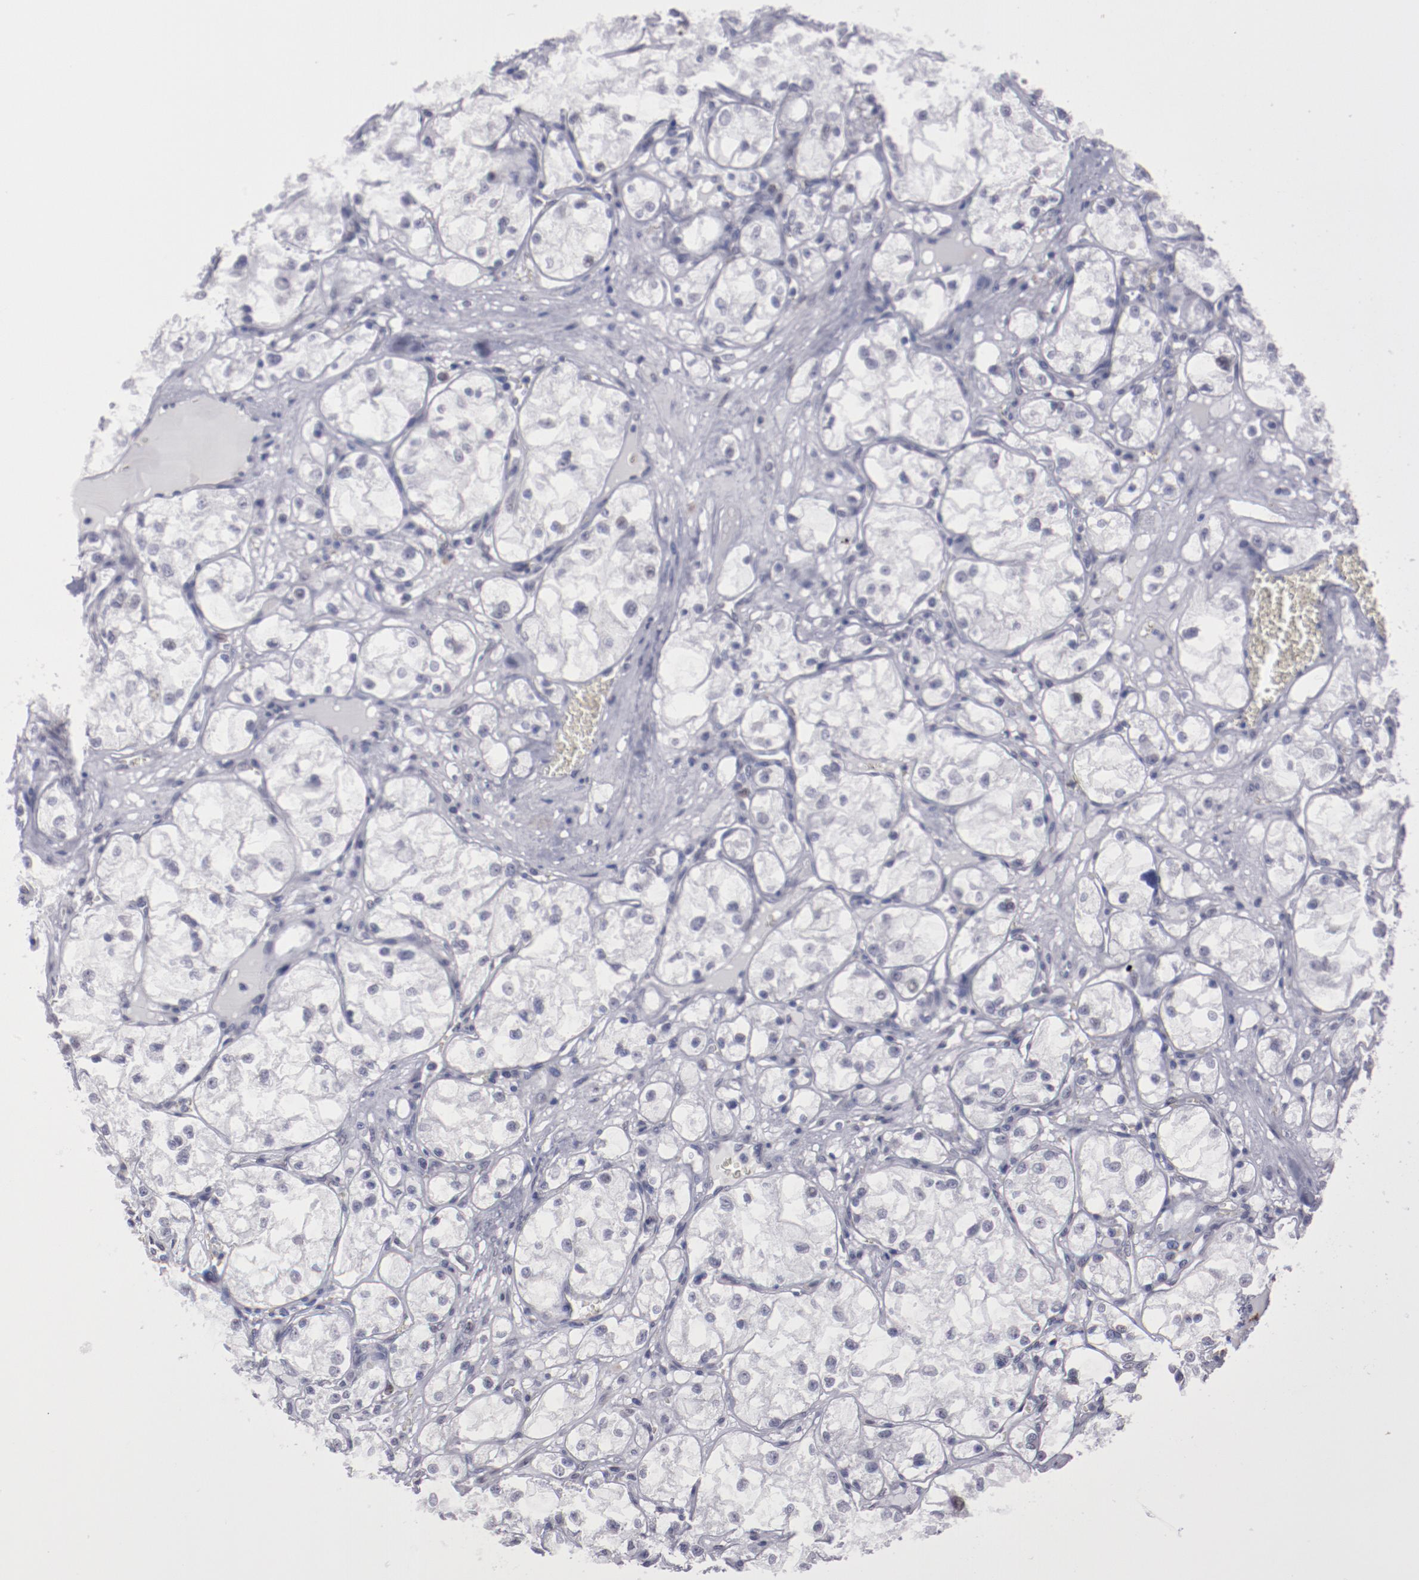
{"staining": {"intensity": "negative", "quantity": "none", "location": "none"}, "tissue": "renal cancer", "cell_type": "Tumor cells", "image_type": "cancer", "snomed": [{"axis": "morphology", "description": "Adenocarcinoma, NOS"}, {"axis": "topography", "description": "Kidney"}], "caption": "High magnification brightfield microscopy of renal cancer (adenocarcinoma) stained with DAB (brown) and counterstained with hematoxylin (blue): tumor cells show no significant expression. (Brightfield microscopy of DAB IHC at high magnification).", "gene": "IRF4", "patient": {"sex": "male", "age": 61}}